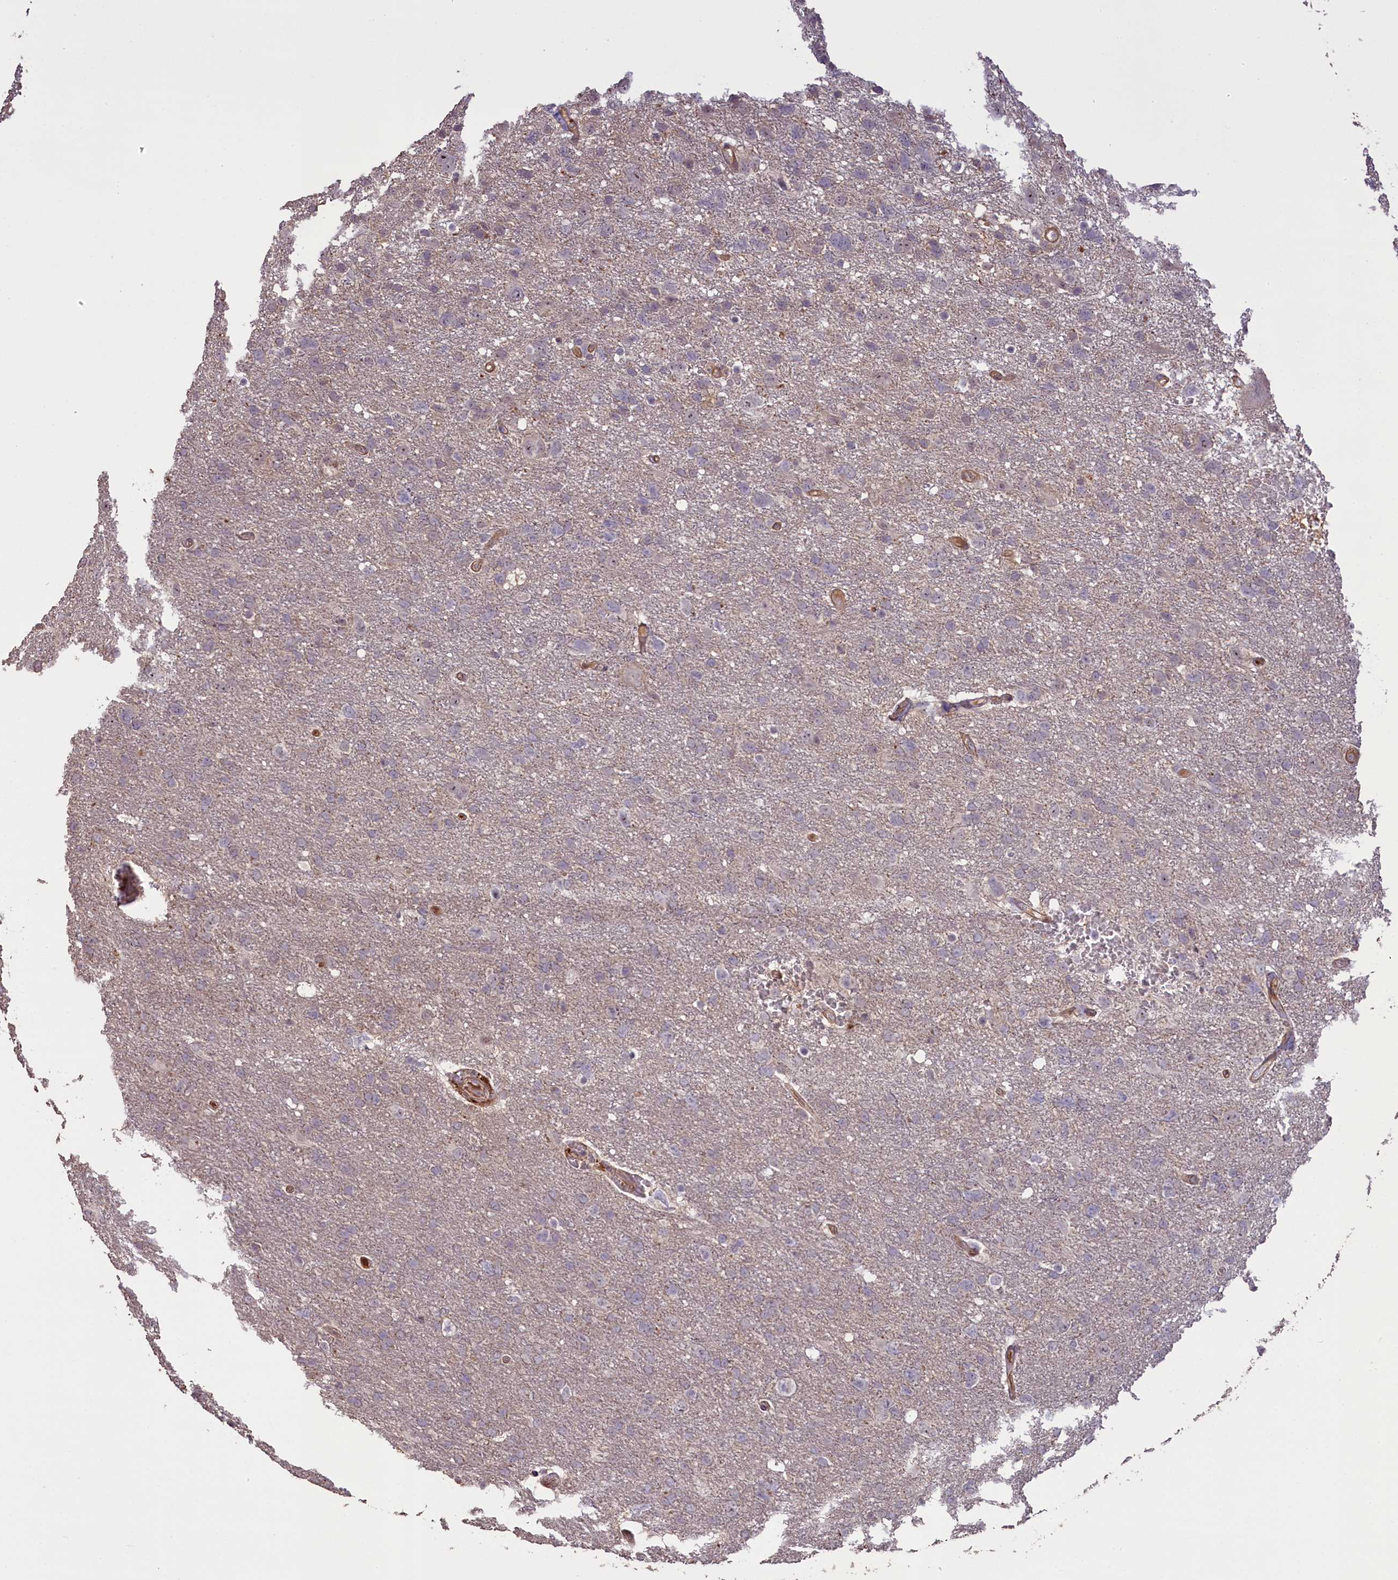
{"staining": {"intensity": "negative", "quantity": "none", "location": "none"}, "tissue": "glioma", "cell_type": "Tumor cells", "image_type": "cancer", "snomed": [{"axis": "morphology", "description": "Glioma, malignant, High grade"}, {"axis": "topography", "description": "Brain"}], "caption": "IHC photomicrograph of human glioma stained for a protein (brown), which reveals no expression in tumor cells.", "gene": "FUZ", "patient": {"sex": "male", "age": 61}}